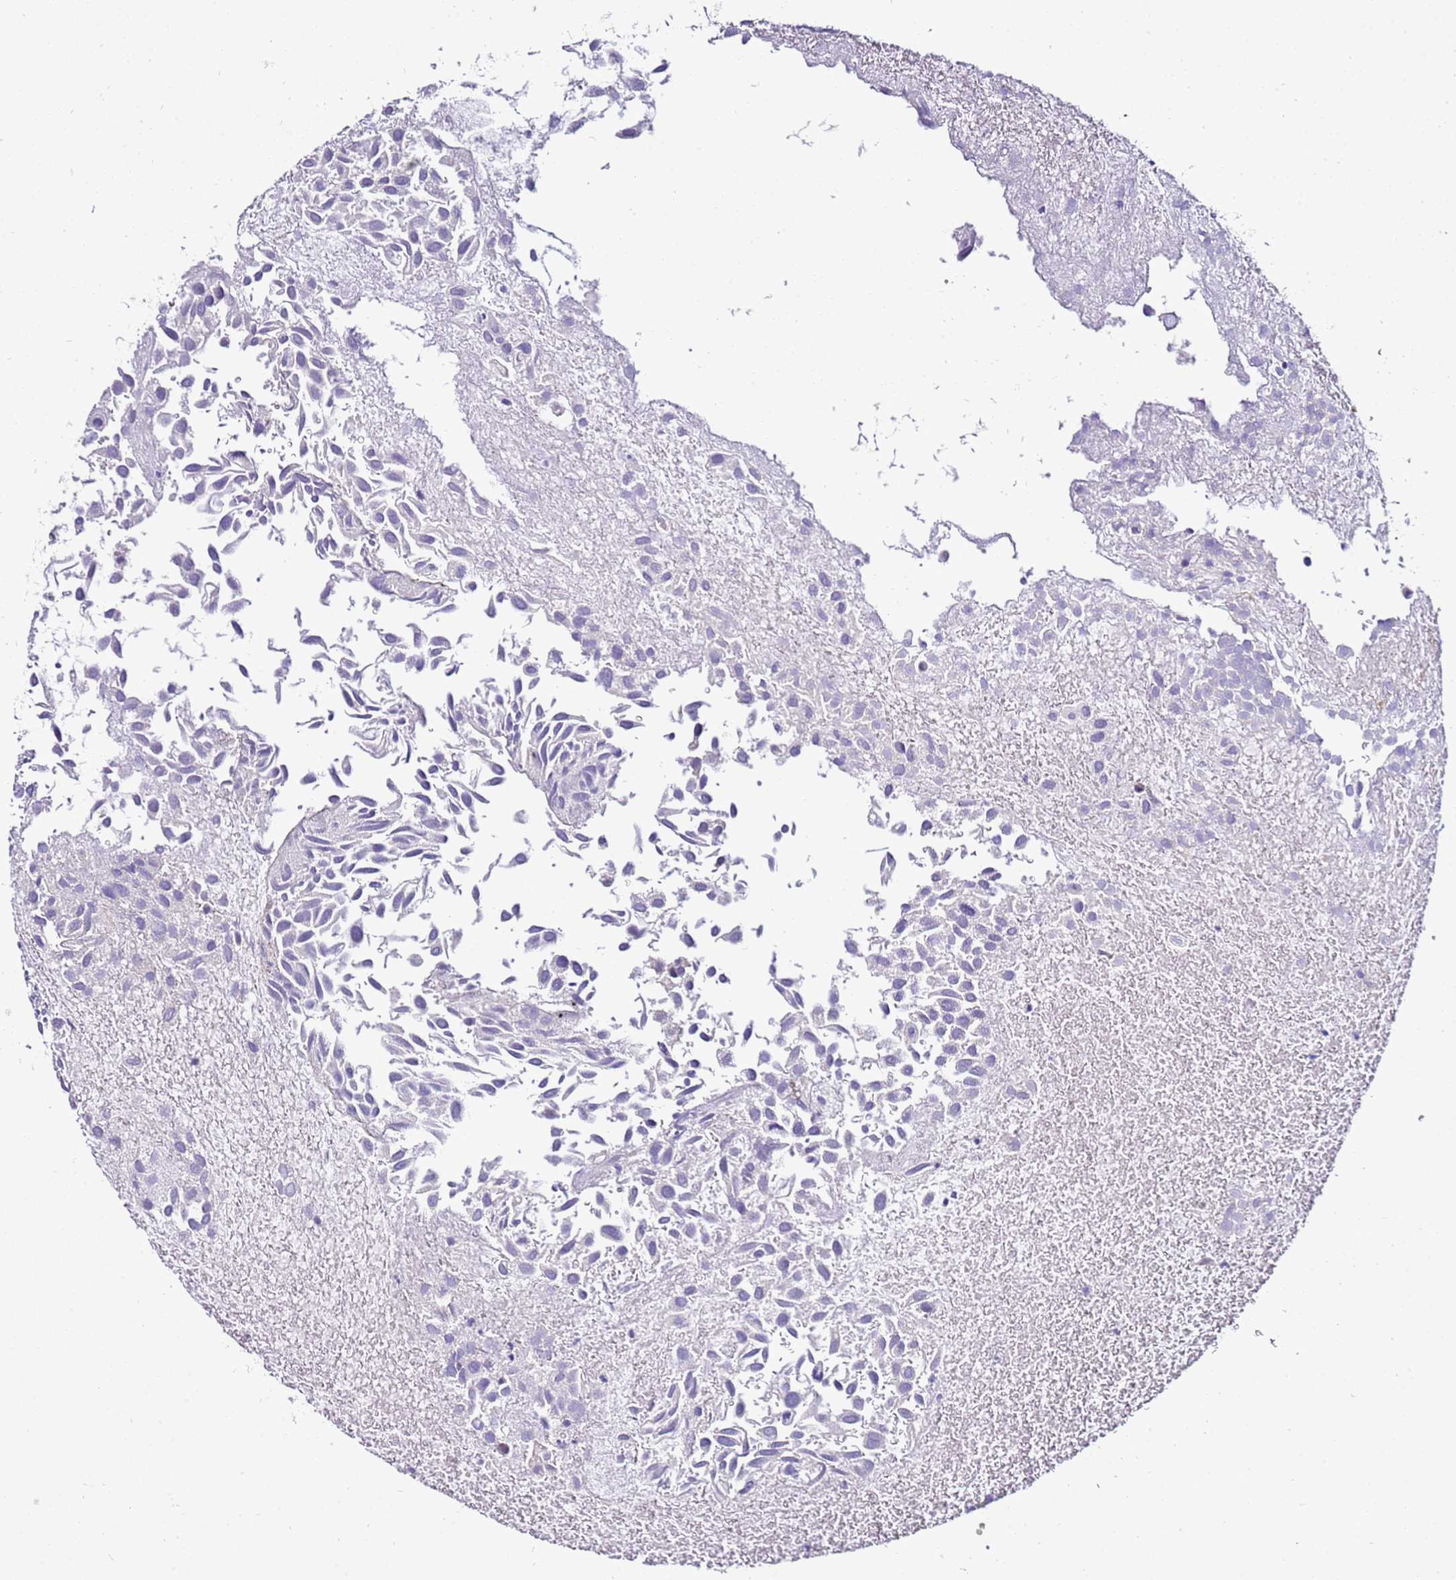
{"staining": {"intensity": "negative", "quantity": "none", "location": "none"}, "tissue": "urothelial cancer", "cell_type": "Tumor cells", "image_type": "cancer", "snomed": [{"axis": "morphology", "description": "Urothelial carcinoma, Low grade"}, {"axis": "topography", "description": "Urinary bladder"}], "caption": "Immunohistochemical staining of human urothelial cancer reveals no significant positivity in tumor cells. (Immunohistochemistry (ihc), brightfield microscopy, high magnification).", "gene": "GPN3", "patient": {"sex": "male", "age": 88}}